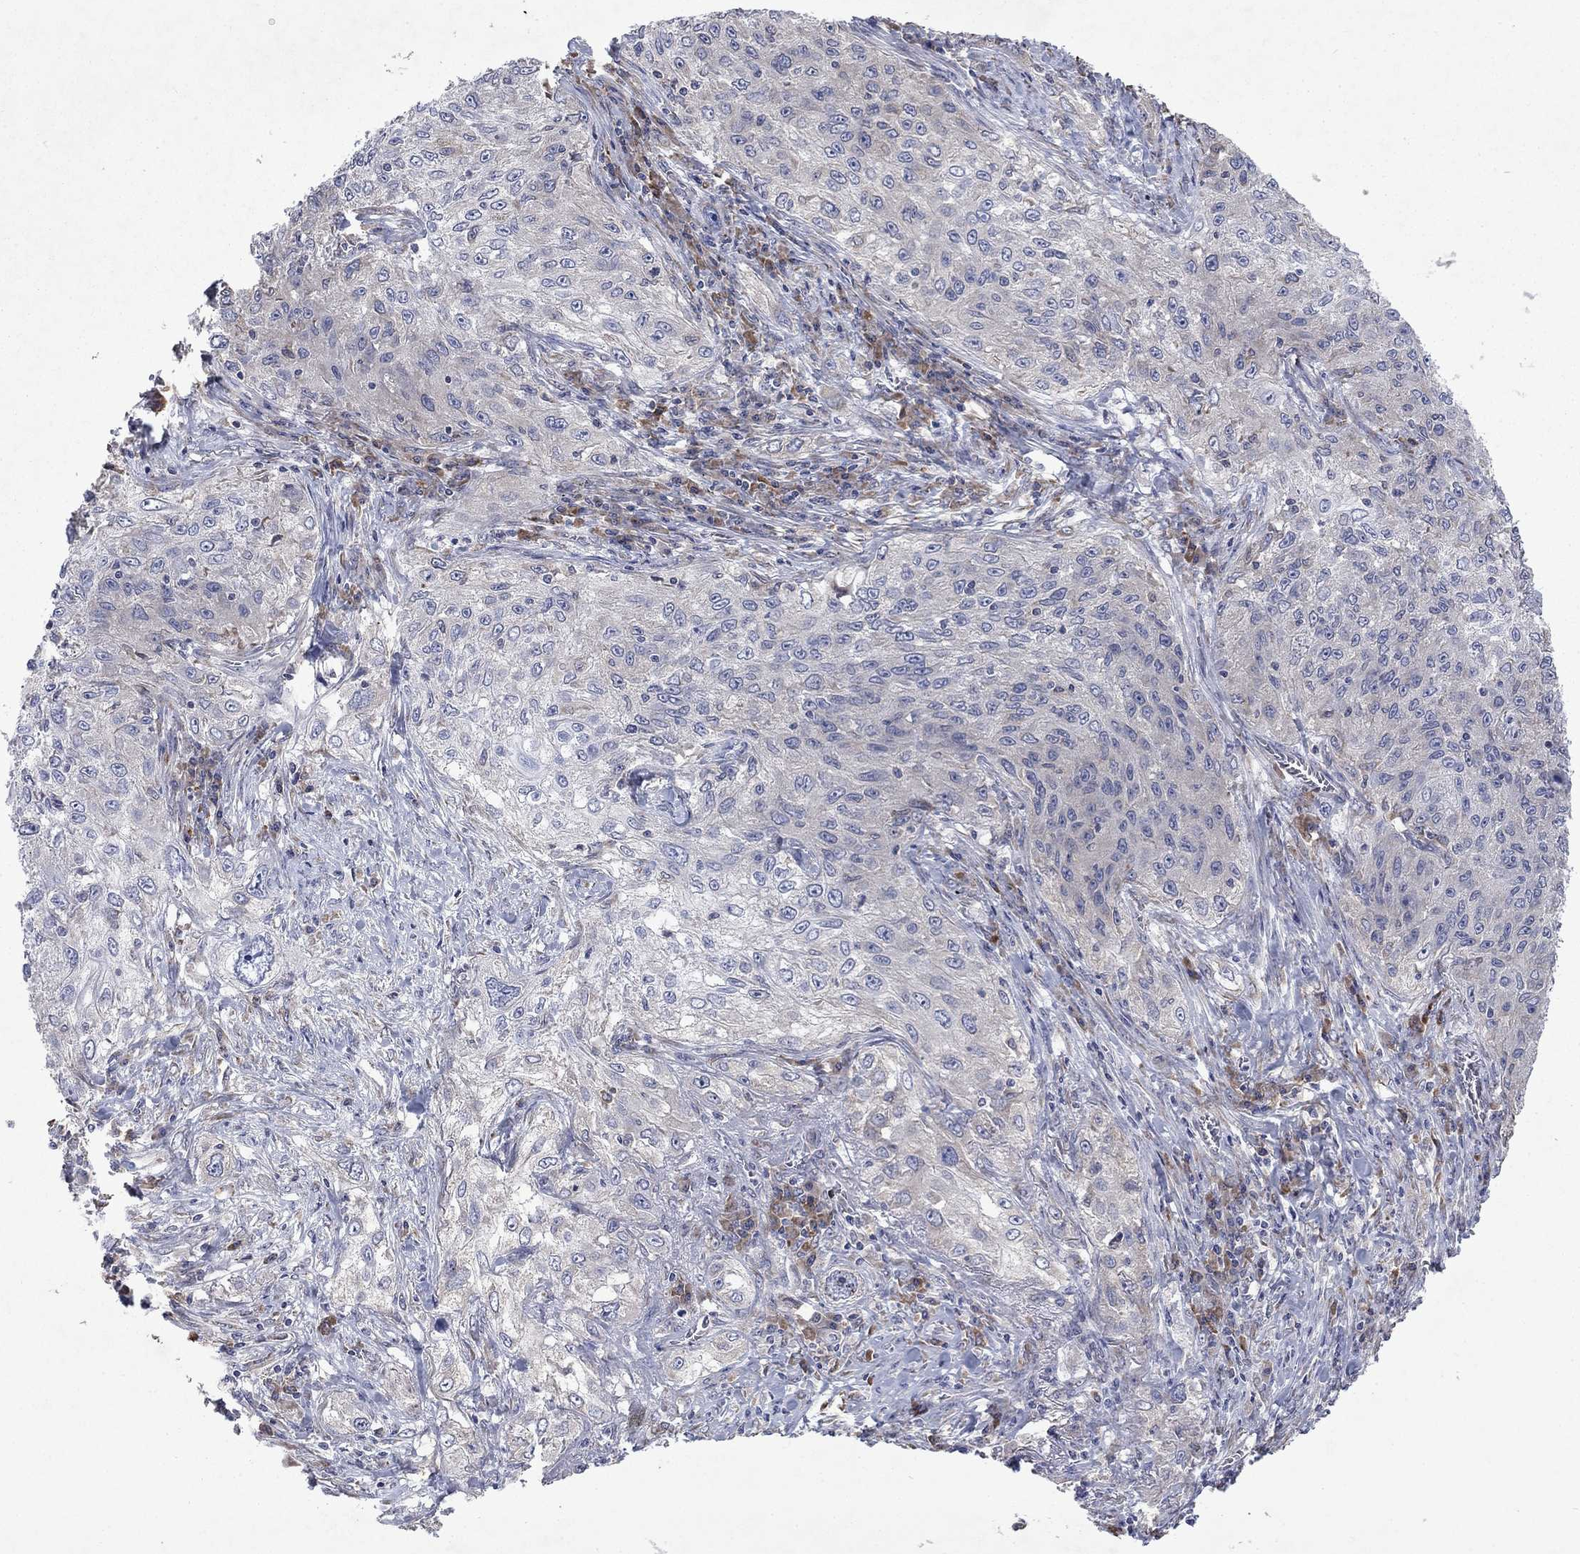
{"staining": {"intensity": "negative", "quantity": "none", "location": "none"}, "tissue": "lung cancer", "cell_type": "Tumor cells", "image_type": "cancer", "snomed": [{"axis": "morphology", "description": "Squamous cell carcinoma, NOS"}, {"axis": "topography", "description": "Lung"}], "caption": "An IHC histopathology image of lung cancer is shown. There is no staining in tumor cells of lung cancer.", "gene": "TMEM97", "patient": {"sex": "female", "age": 69}}